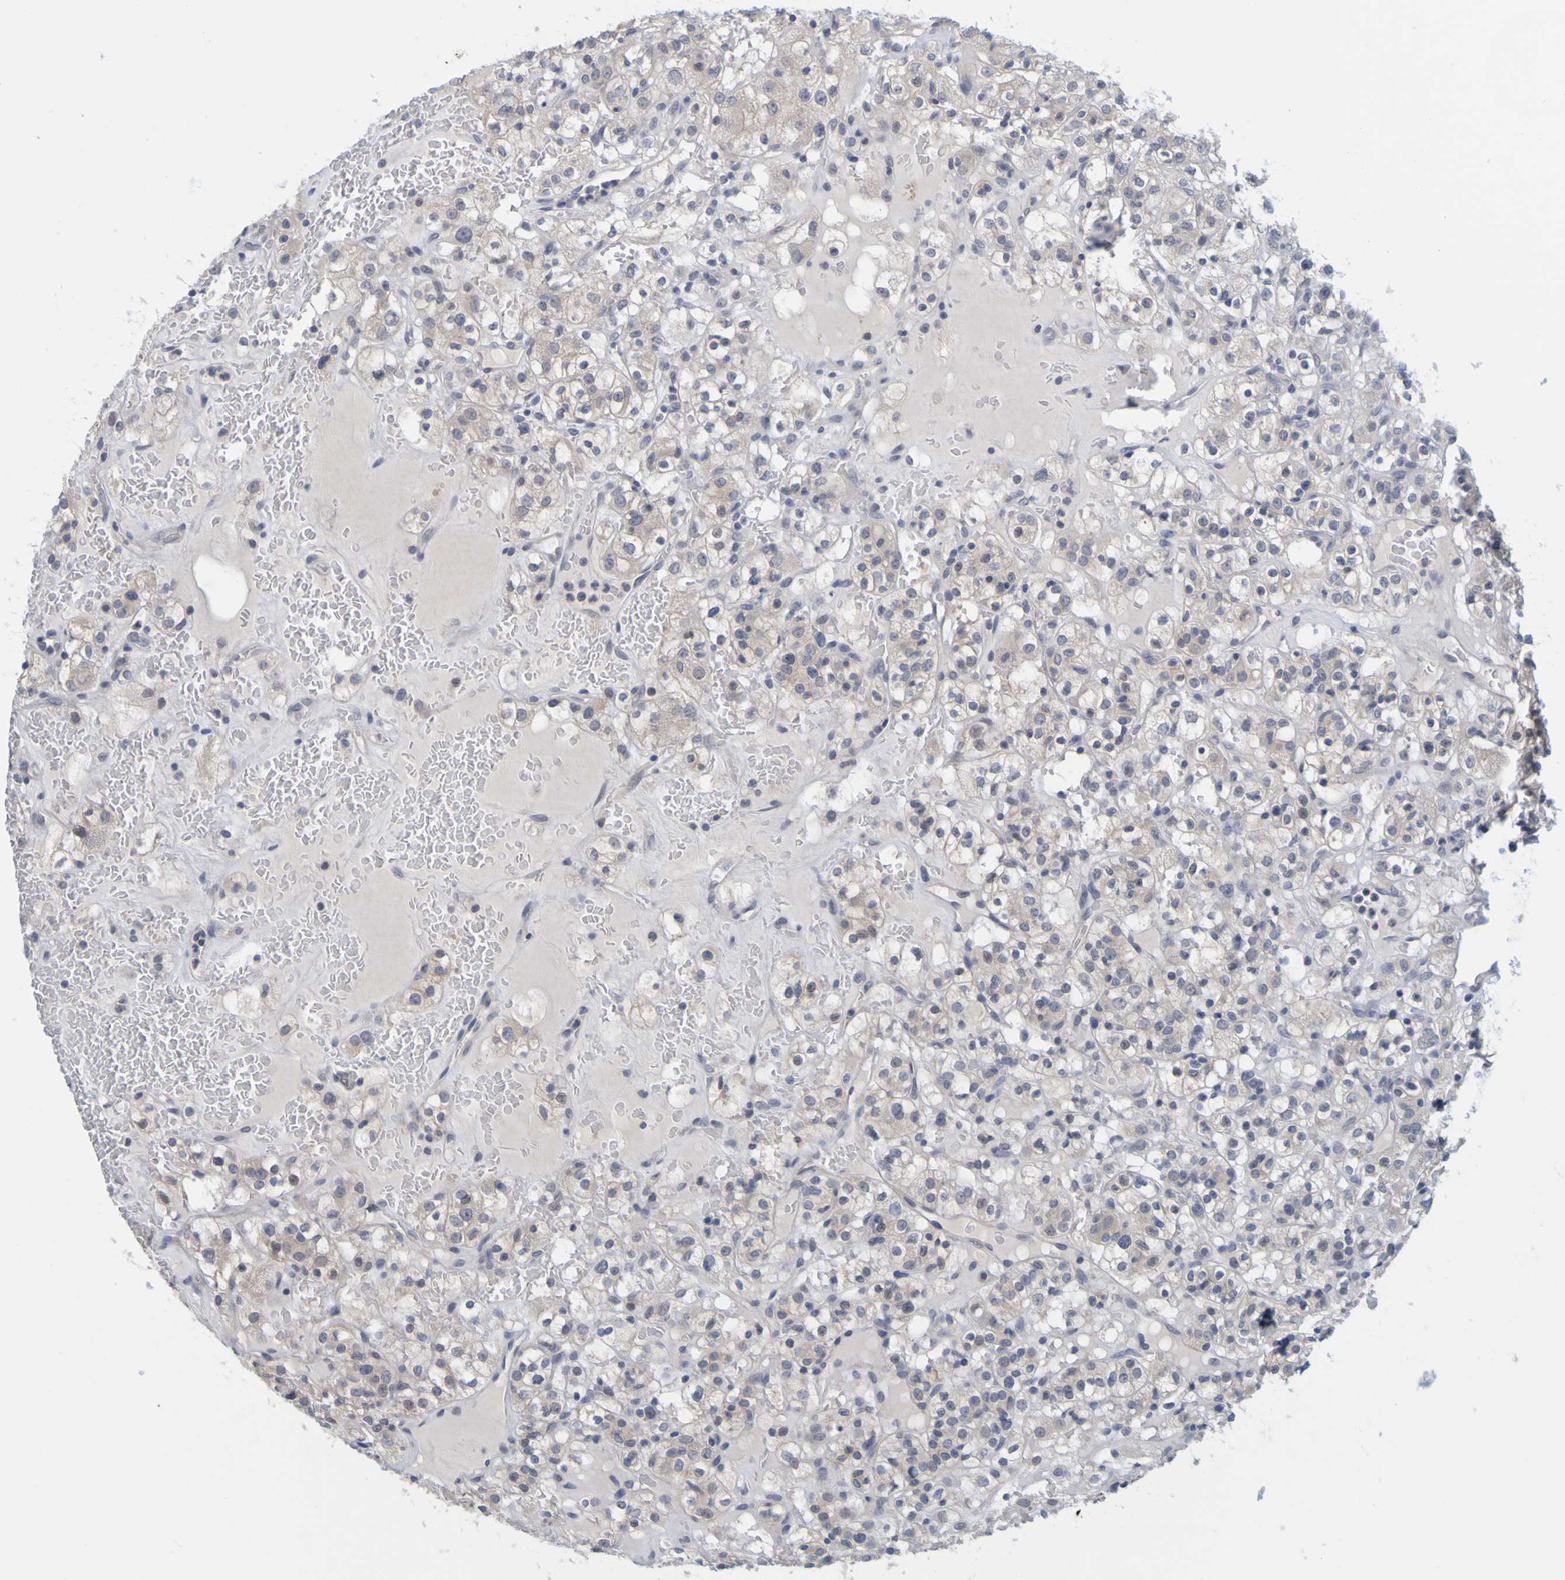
{"staining": {"intensity": "negative", "quantity": "none", "location": "none"}, "tissue": "renal cancer", "cell_type": "Tumor cells", "image_type": "cancer", "snomed": [{"axis": "morphology", "description": "Normal tissue, NOS"}, {"axis": "morphology", "description": "Adenocarcinoma, NOS"}, {"axis": "topography", "description": "Kidney"}], "caption": "This is an immunohistochemistry histopathology image of renal adenocarcinoma. There is no positivity in tumor cells.", "gene": "ENDOU", "patient": {"sex": "female", "age": 72}}